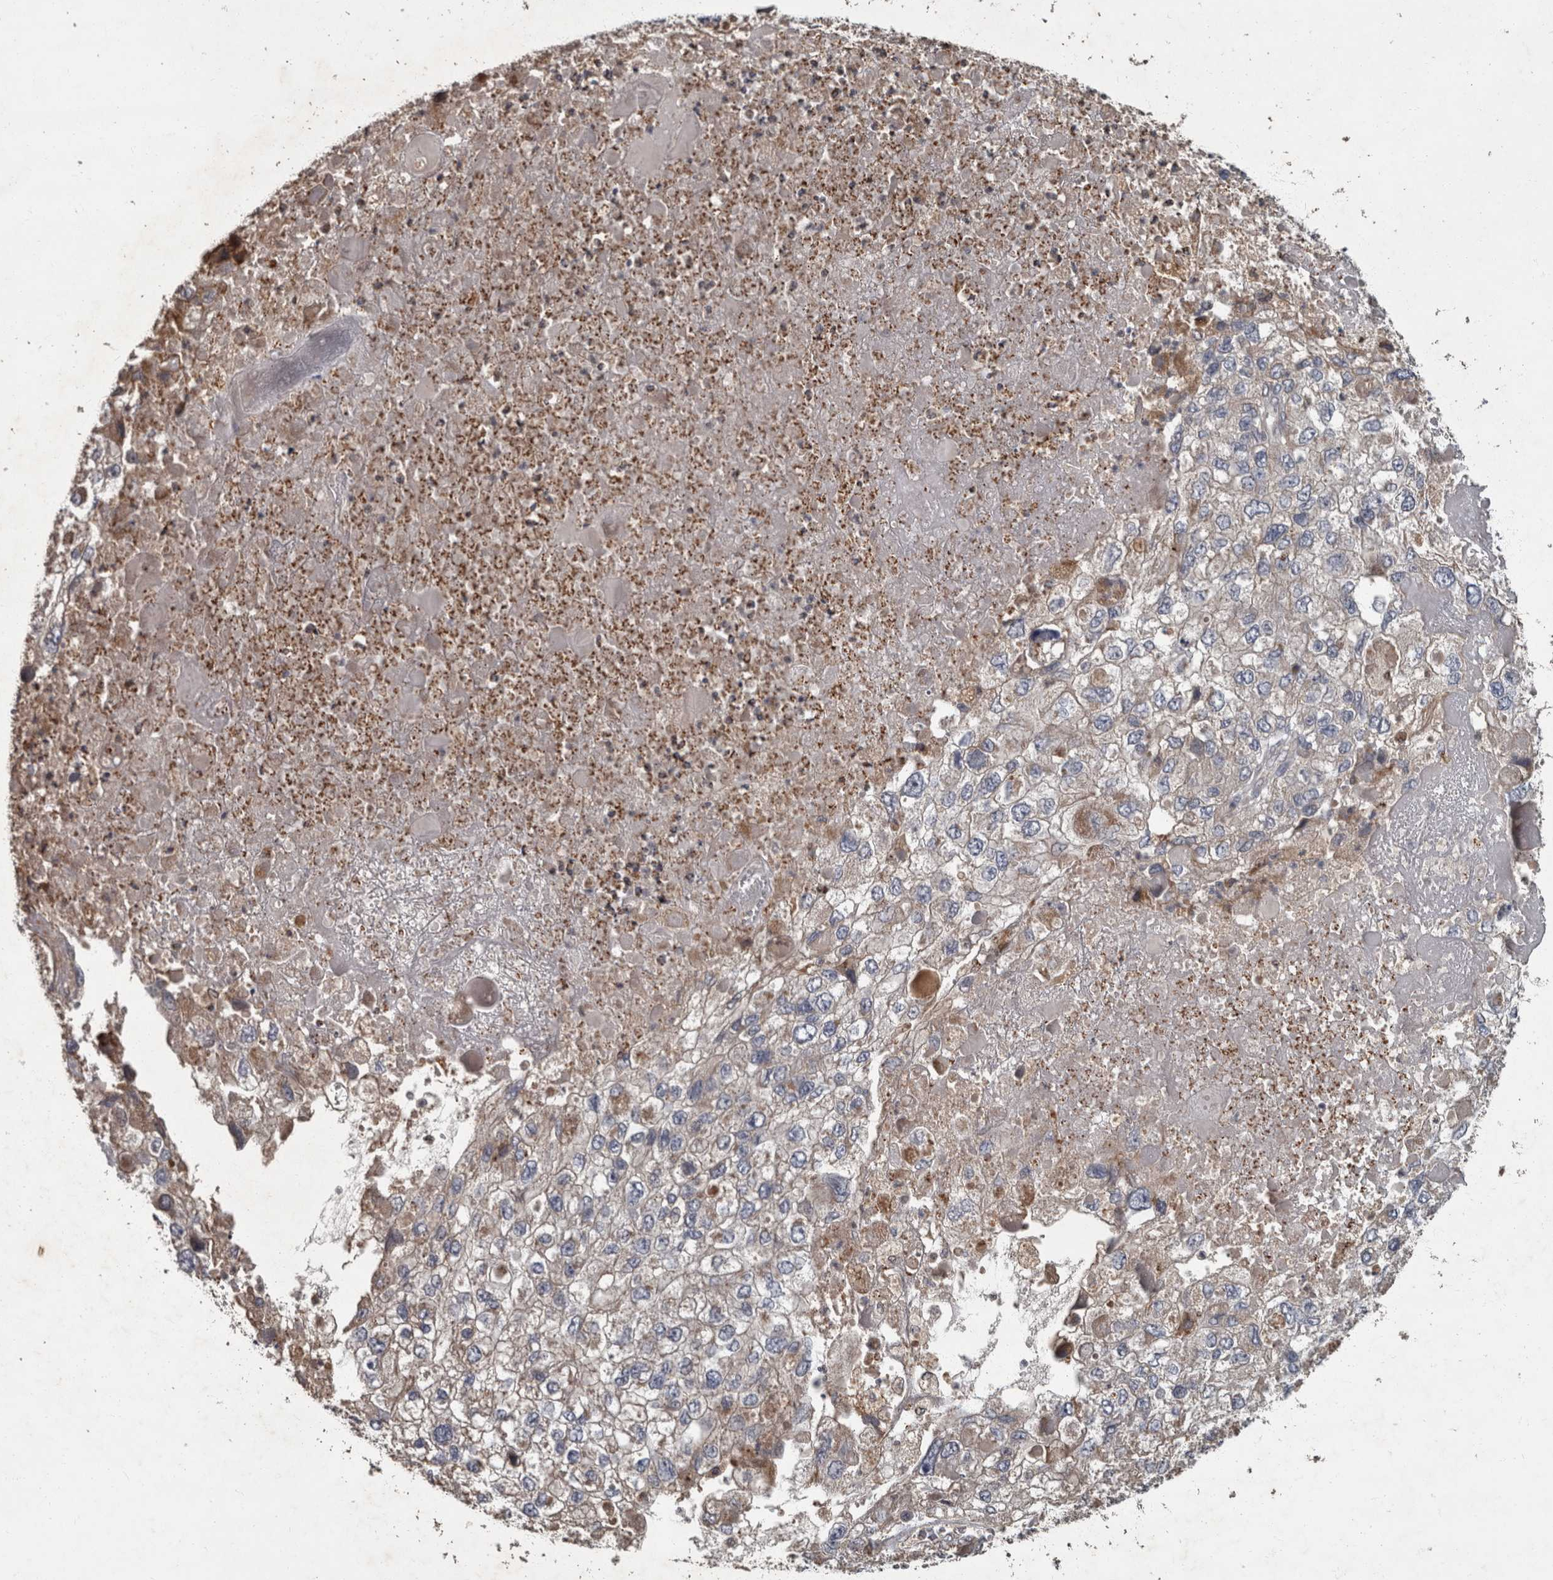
{"staining": {"intensity": "weak", "quantity": "25%-75%", "location": "cytoplasmic/membranous"}, "tissue": "endometrial cancer", "cell_type": "Tumor cells", "image_type": "cancer", "snomed": [{"axis": "morphology", "description": "Adenocarcinoma, NOS"}, {"axis": "topography", "description": "Endometrium"}], "caption": "Brown immunohistochemical staining in human endometrial cancer (adenocarcinoma) demonstrates weak cytoplasmic/membranous expression in about 25%-75% of tumor cells.", "gene": "PPP1R3C", "patient": {"sex": "female", "age": 49}}